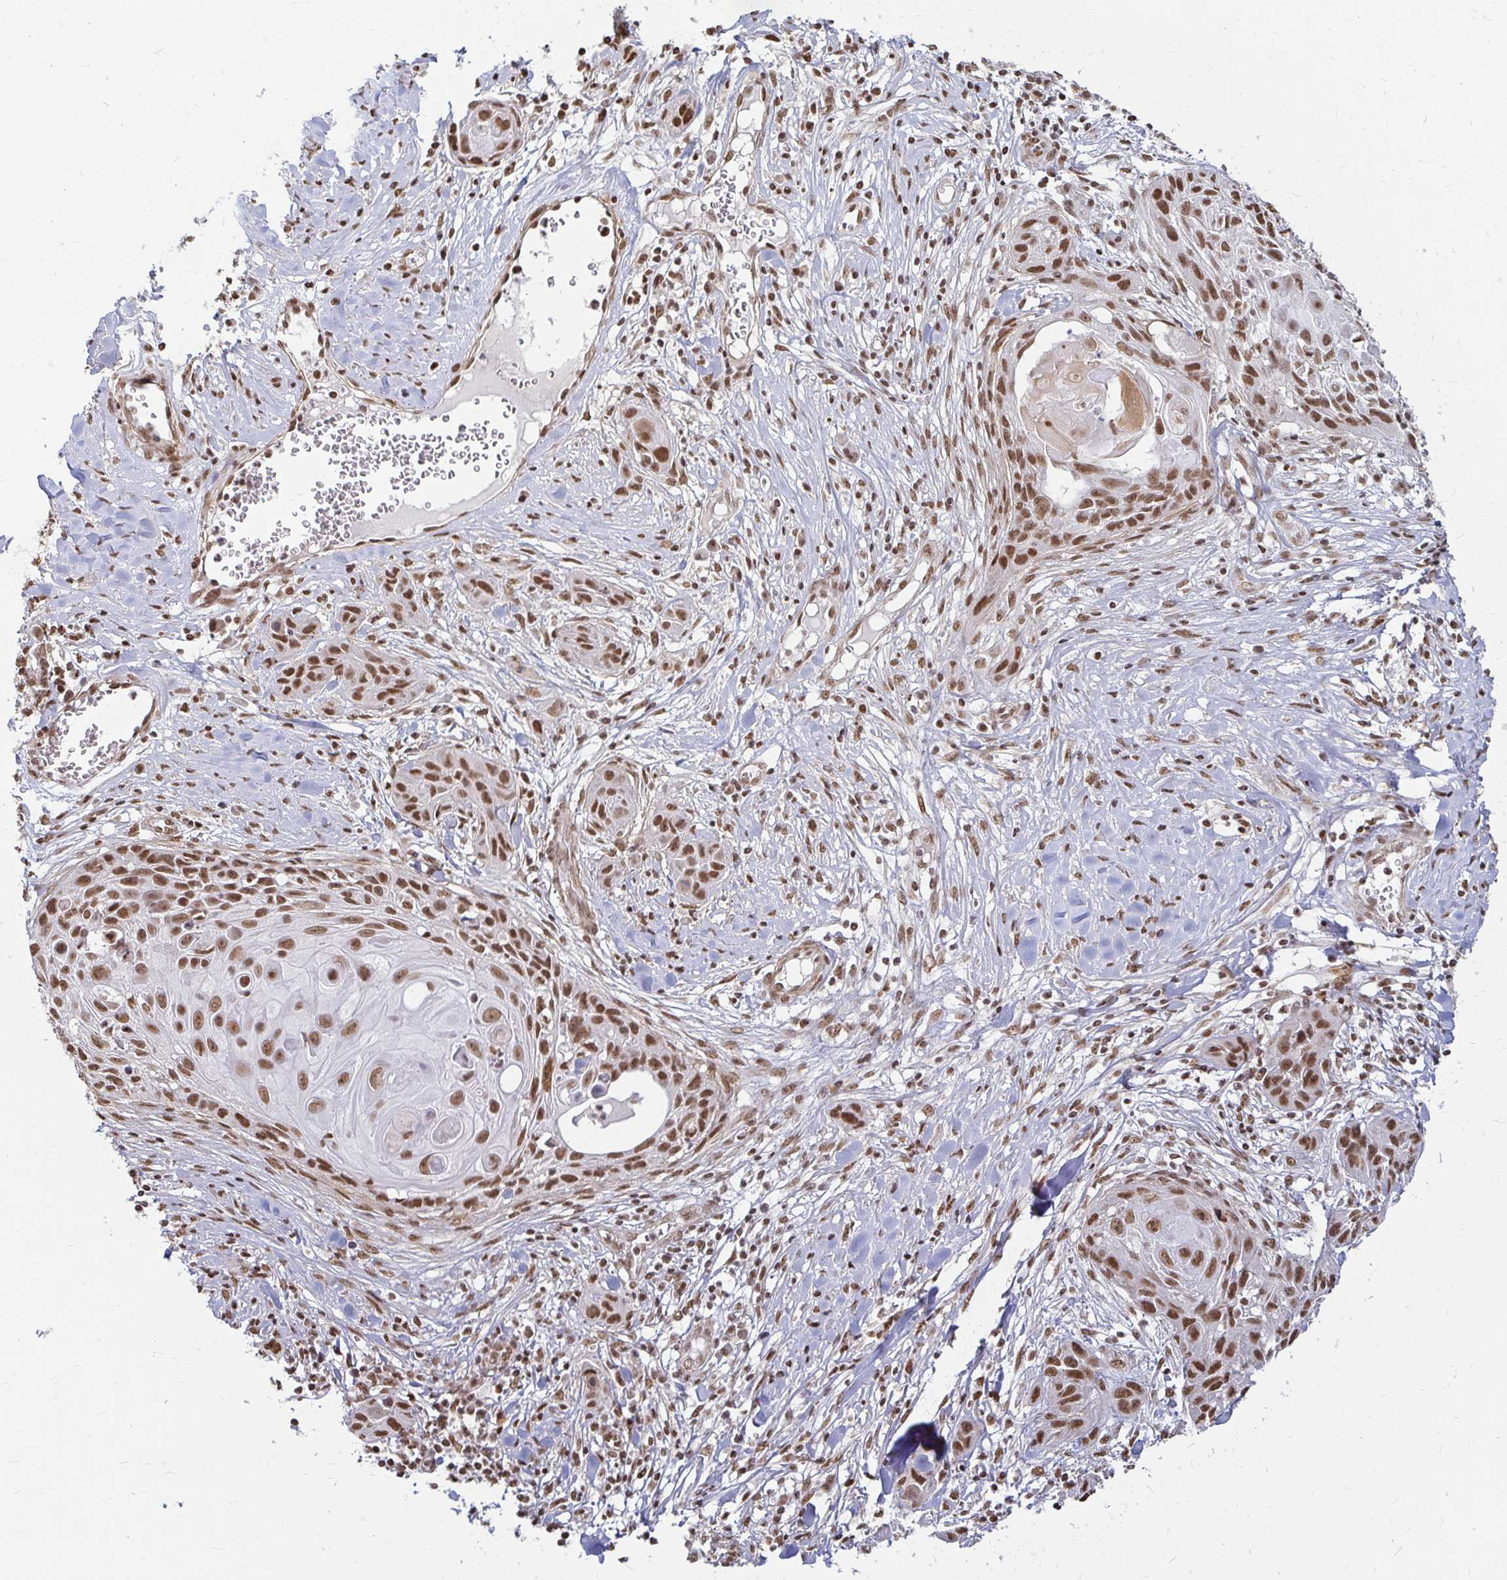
{"staining": {"intensity": "moderate", "quantity": ">75%", "location": "nuclear"}, "tissue": "skin cancer", "cell_type": "Tumor cells", "image_type": "cancer", "snomed": [{"axis": "morphology", "description": "Squamous cell carcinoma, NOS"}, {"axis": "topography", "description": "Skin"}, {"axis": "topography", "description": "Vulva"}], "caption": "Protein staining of squamous cell carcinoma (skin) tissue exhibits moderate nuclear staining in approximately >75% of tumor cells. (DAB IHC, brown staining for protein, blue staining for nuclei).", "gene": "HNRNPU", "patient": {"sex": "female", "age": 83}}